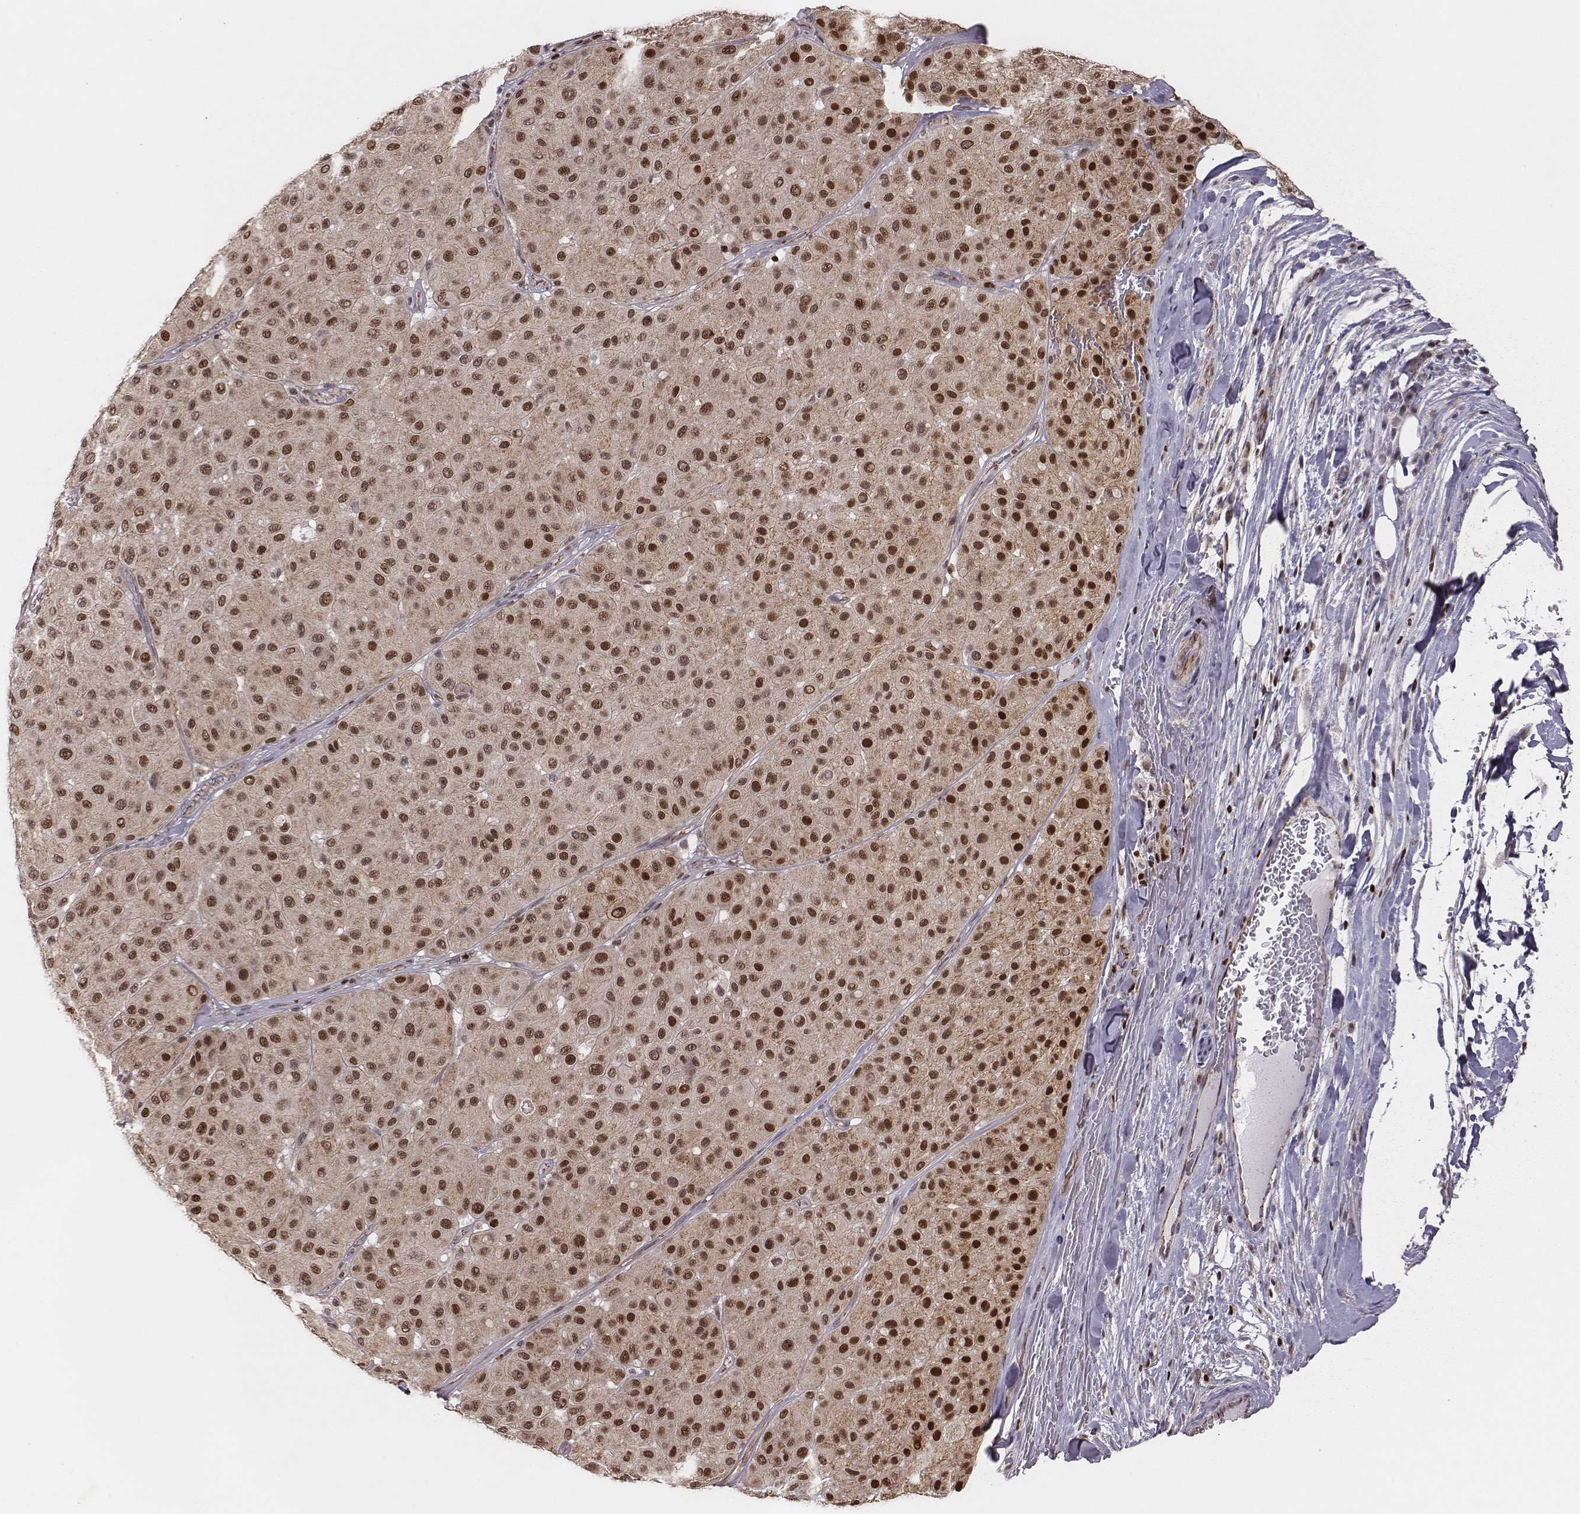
{"staining": {"intensity": "strong", "quantity": ">75%", "location": "nuclear"}, "tissue": "melanoma", "cell_type": "Tumor cells", "image_type": "cancer", "snomed": [{"axis": "morphology", "description": "Malignant melanoma, Metastatic site"}, {"axis": "topography", "description": "Smooth muscle"}], "caption": "Melanoma tissue reveals strong nuclear expression in approximately >75% of tumor cells, visualized by immunohistochemistry.", "gene": "WDR59", "patient": {"sex": "male", "age": 41}}